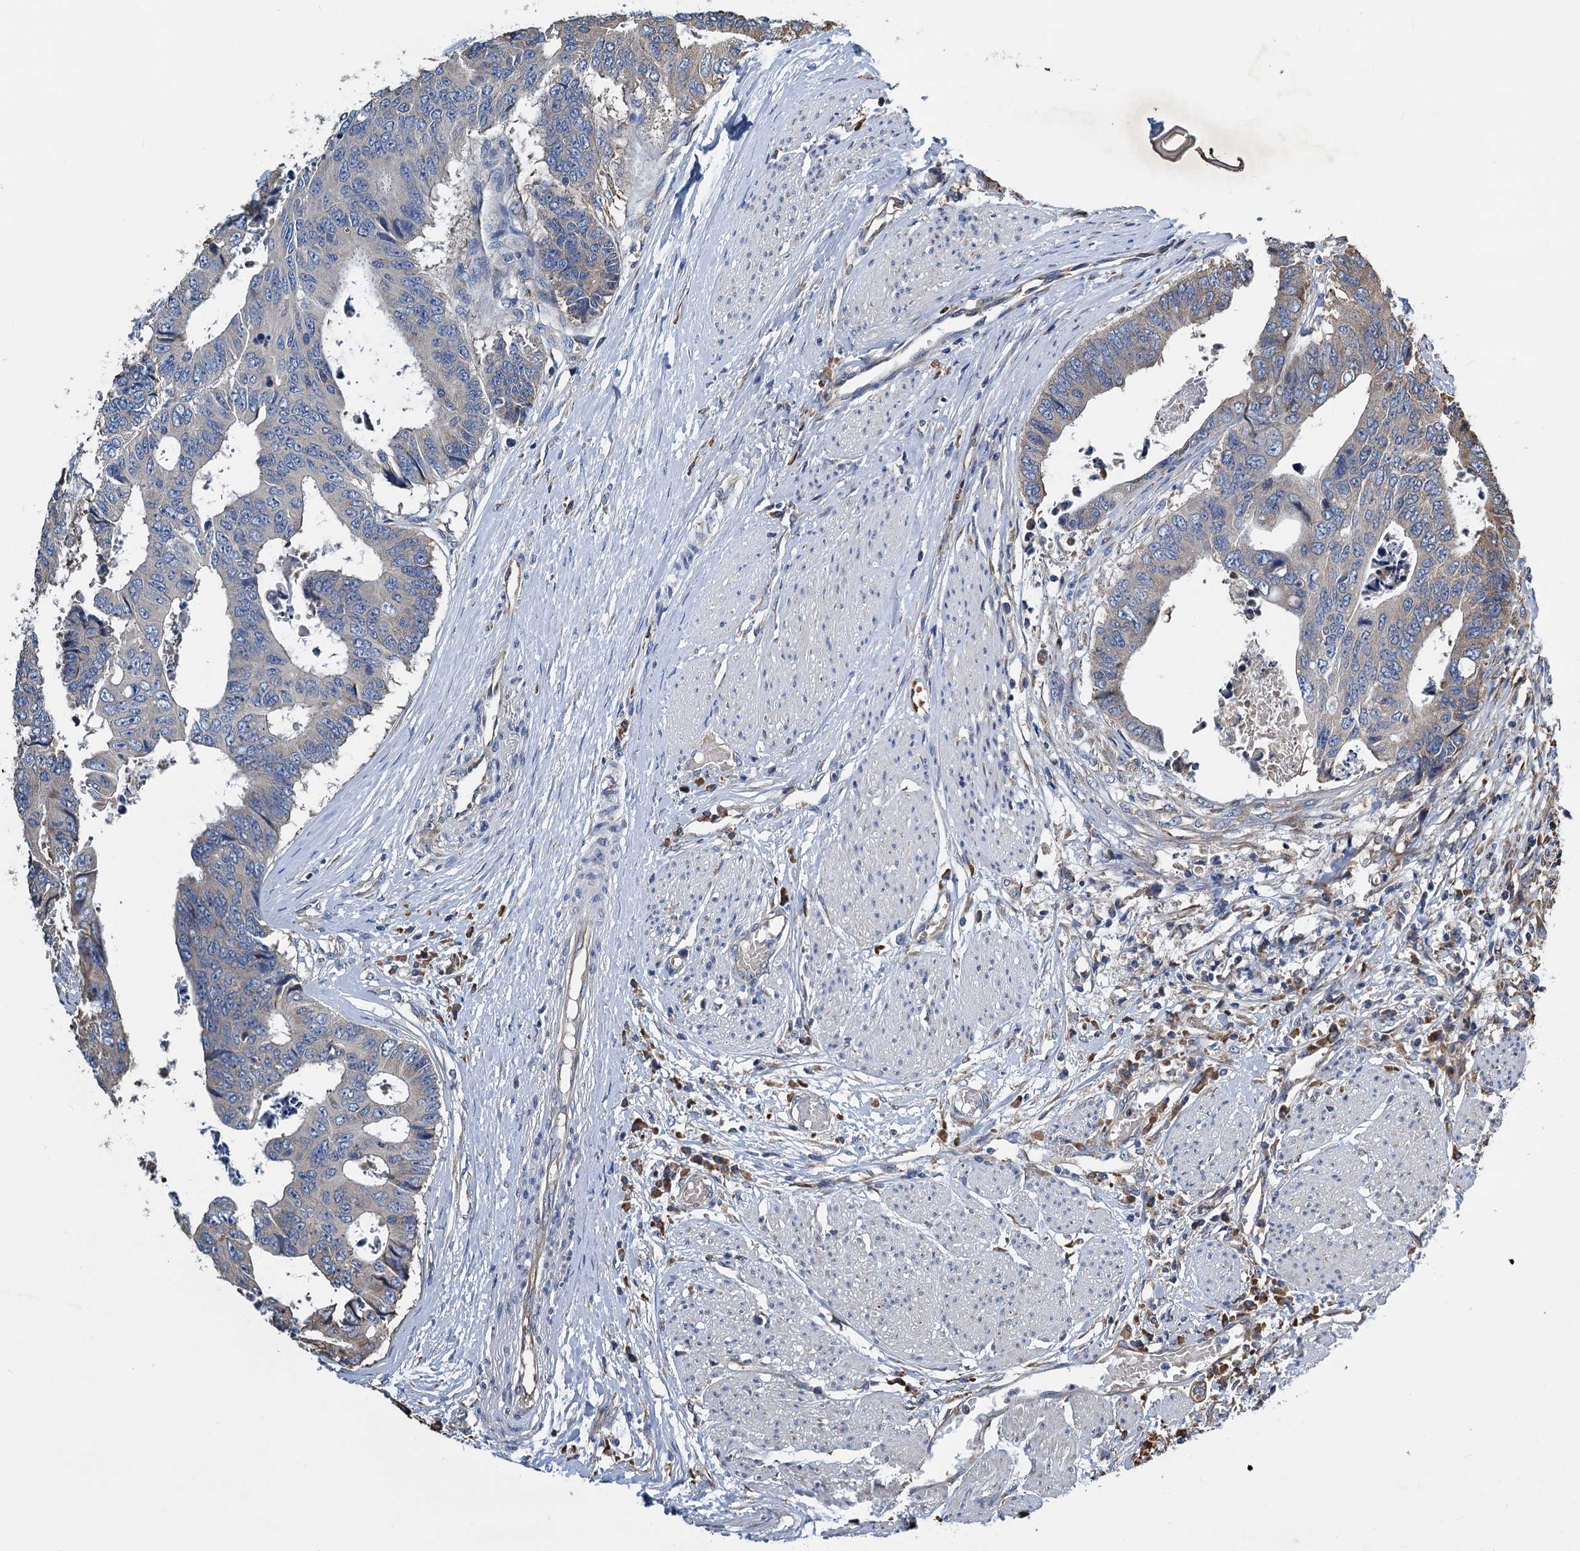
{"staining": {"intensity": "weak", "quantity": "<25%", "location": "cytoplasmic/membranous"}, "tissue": "colorectal cancer", "cell_type": "Tumor cells", "image_type": "cancer", "snomed": [{"axis": "morphology", "description": "Adenocarcinoma, NOS"}, {"axis": "topography", "description": "Rectum"}], "caption": "Immunohistochemistry of colorectal cancer reveals no positivity in tumor cells.", "gene": "LINS1", "patient": {"sex": "male", "age": 84}}